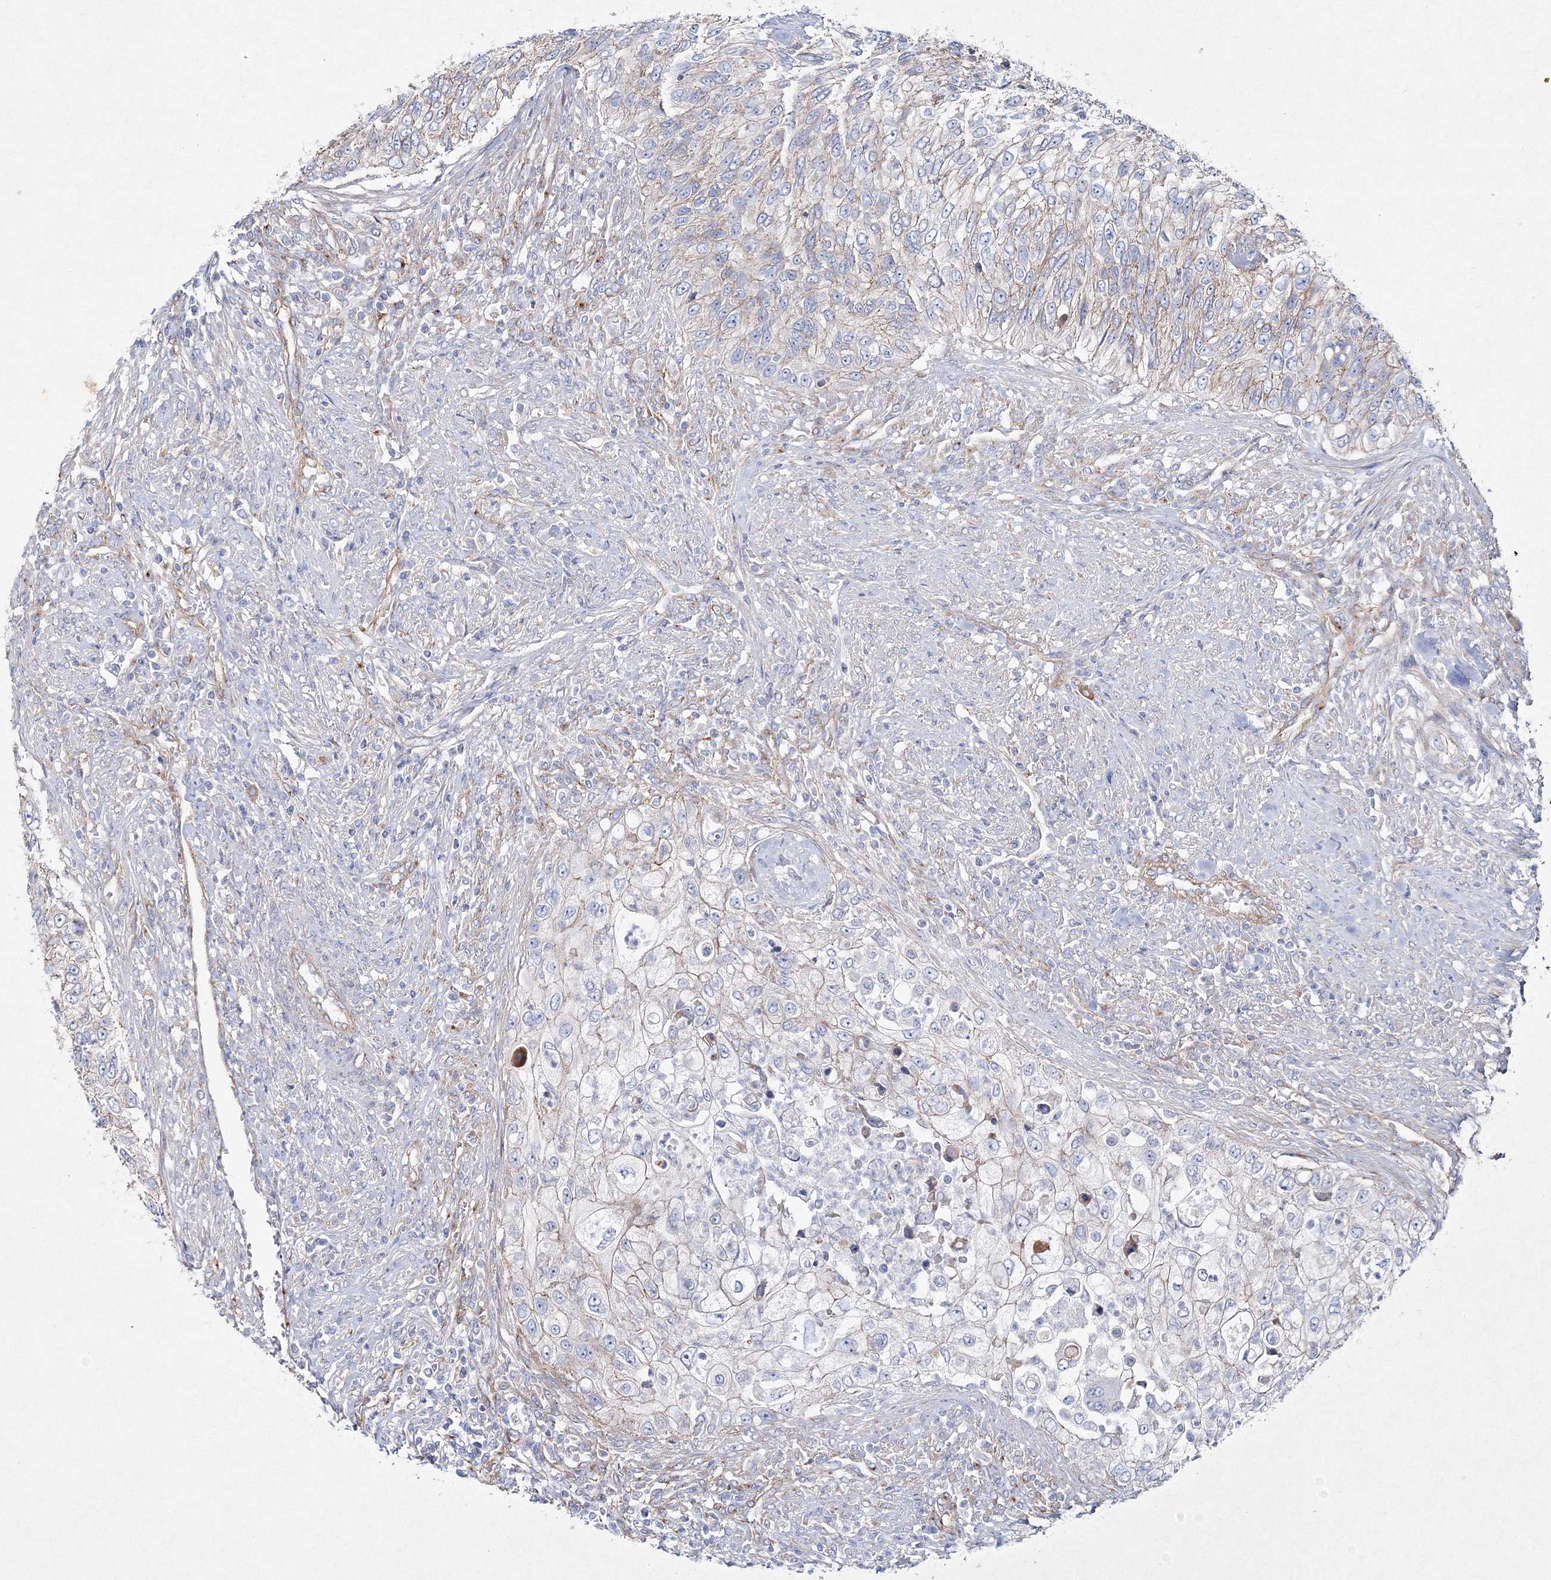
{"staining": {"intensity": "moderate", "quantity": "<25%", "location": "cytoplasmic/membranous"}, "tissue": "urothelial cancer", "cell_type": "Tumor cells", "image_type": "cancer", "snomed": [{"axis": "morphology", "description": "Urothelial carcinoma, High grade"}, {"axis": "topography", "description": "Urinary bladder"}], "caption": "Tumor cells show low levels of moderate cytoplasmic/membranous expression in about <25% of cells in high-grade urothelial carcinoma. (DAB (3,3'-diaminobenzidine) = brown stain, brightfield microscopy at high magnification).", "gene": "NAA40", "patient": {"sex": "female", "age": 60}}